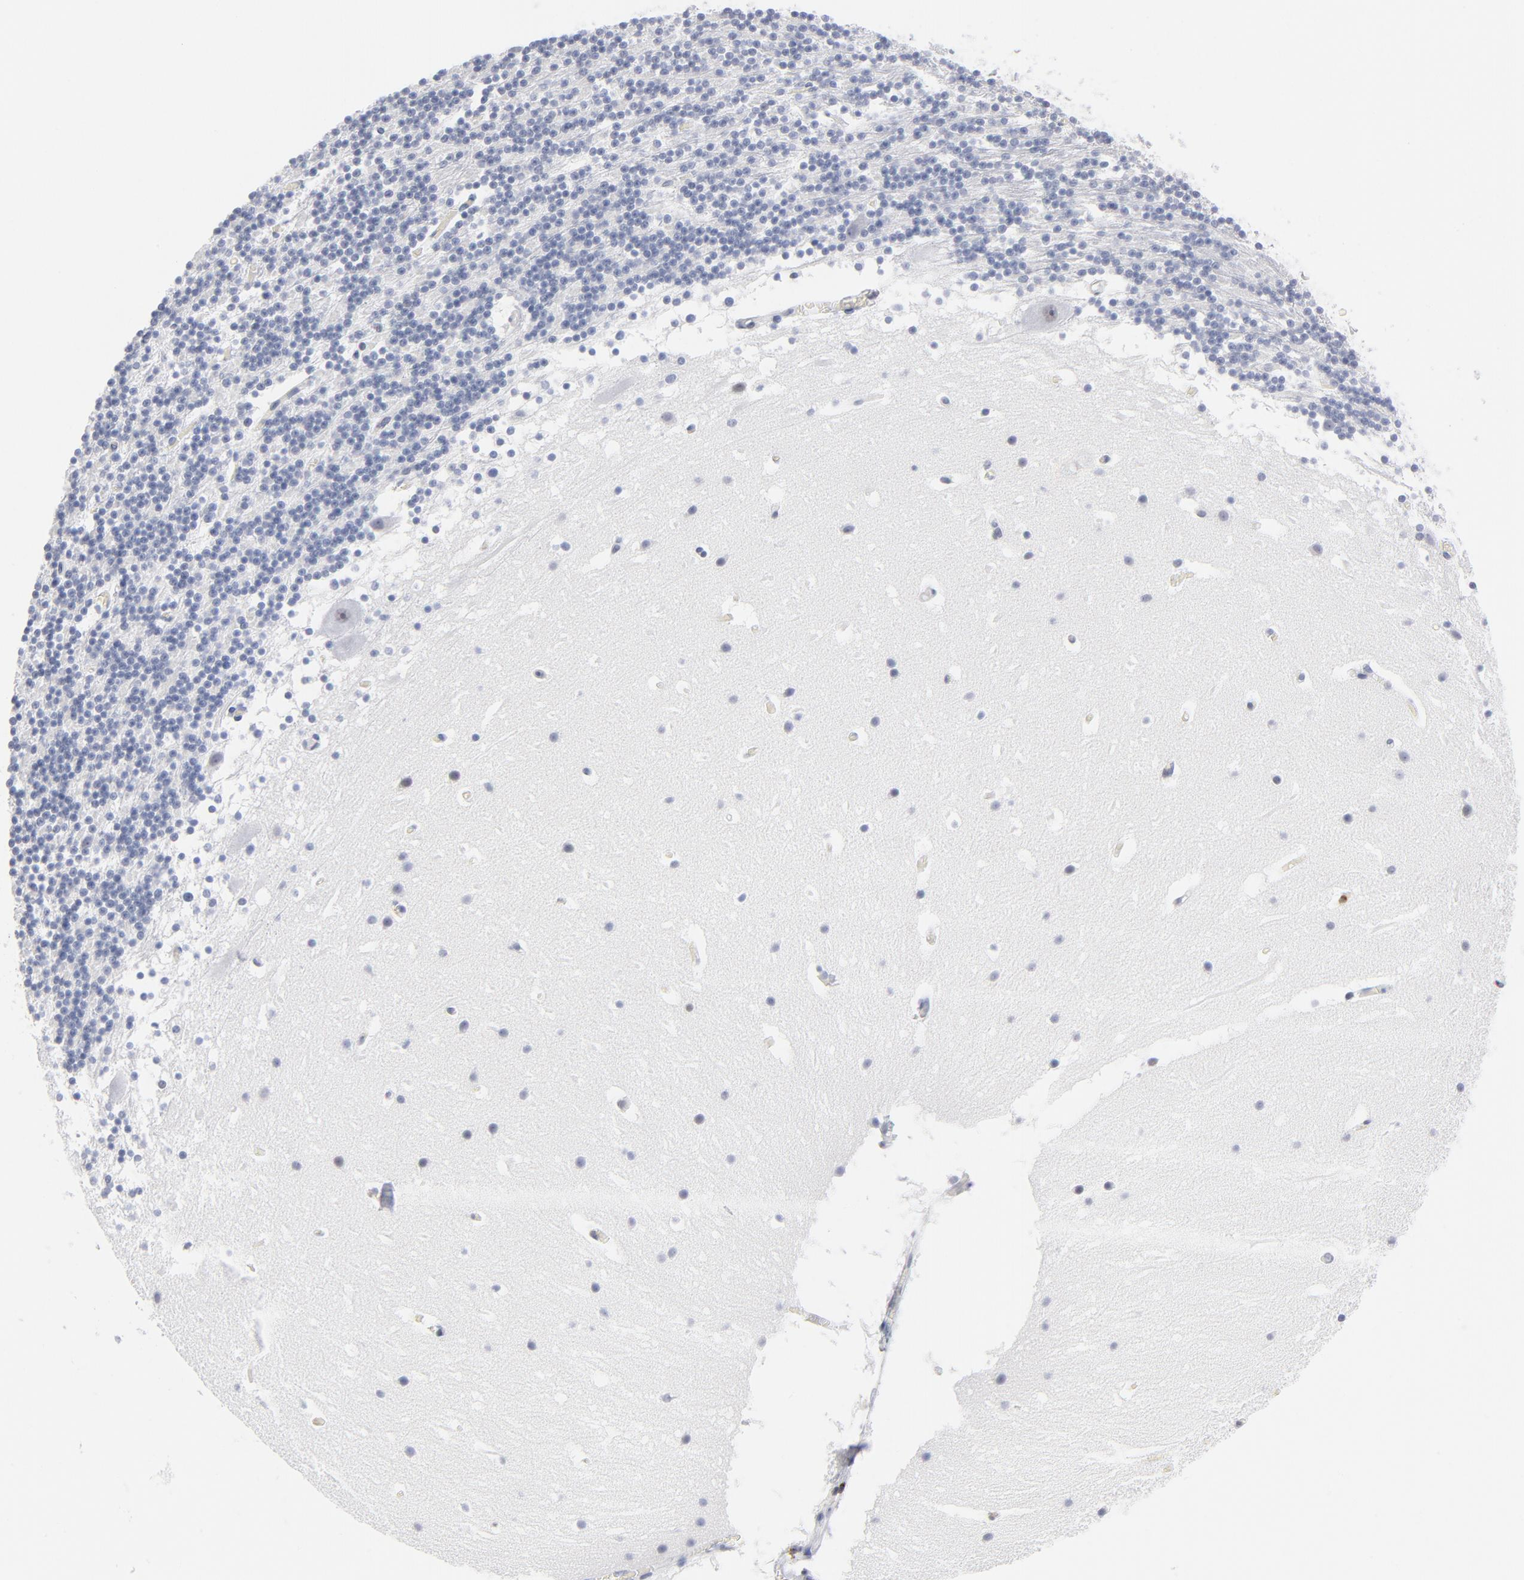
{"staining": {"intensity": "negative", "quantity": "none", "location": "none"}, "tissue": "cerebellum", "cell_type": "Cells in granular layer", "image_type": "normal", "snomed": [{"axis": "morphology", "description": "Normal tissue, NOS"}, {"axis": "topography", "description": "Cerebellum"}], "caption": "A high-resolution photomicrograph shows immunohistochemistry staining of benign cerebellum, which demonstrates no significant expression in cells in granular layer.", "gene": "CD2", "patient": {"sex": "male", "age": 45}}